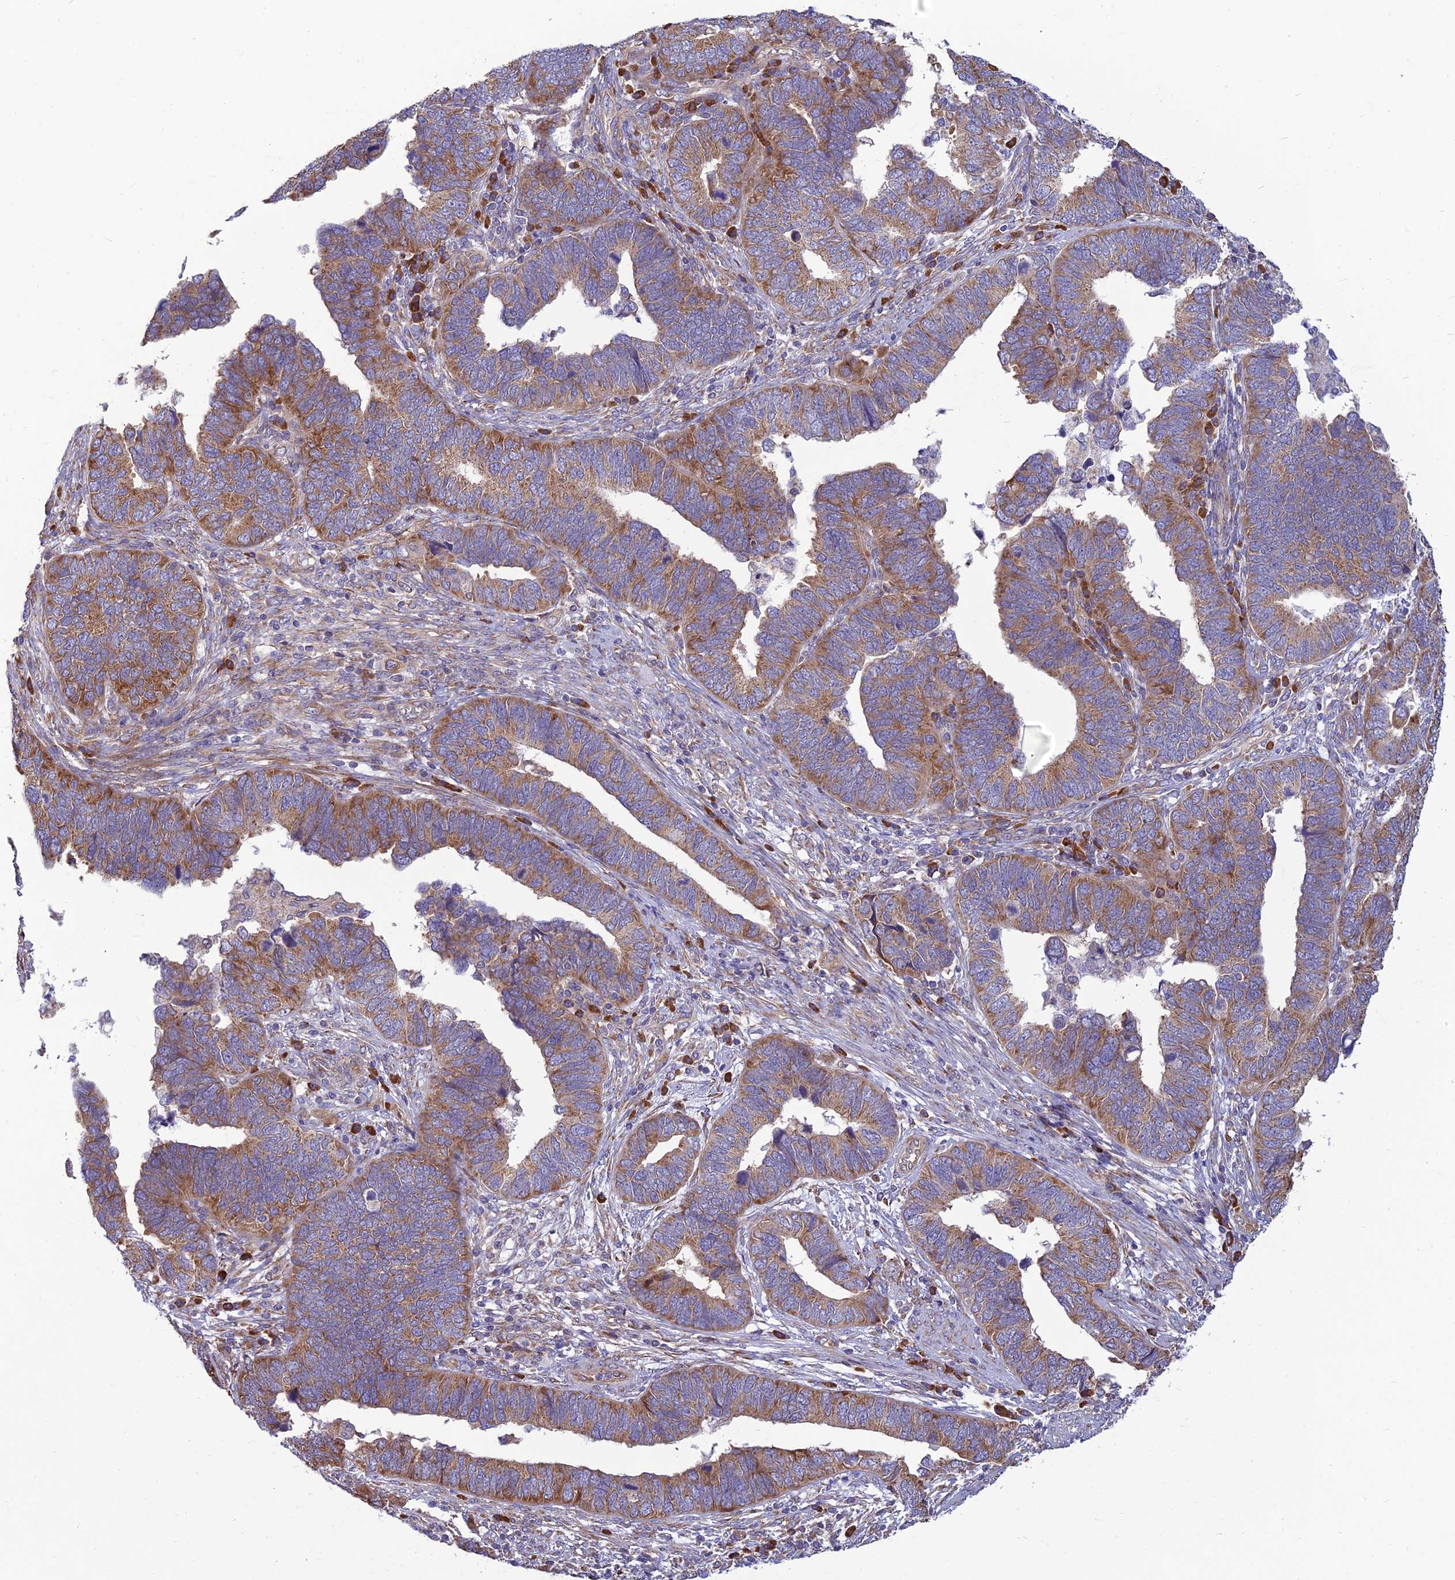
{"staining": {"intensity": "moderate", "quantity": "25%-75%", "location": "cytoplasmic/membranous"}, "tissue": "endometrial cancer", "cell_type": "Tumor cells", "image_type": "cancer", "snomed": [{"axis": "morphology", "description": "Adenocarcinoma, NOS"}, {"axis": "topography", "description": "Endometrium"}], "caption": "A brown stain labels moderate cytoplasmic/membranous staining of a protein in adenocarcinoma (endometrial) tumor cells.", "gene": "RPL17-C18orf32", "patient": {"sex": "female", "age": 79}}